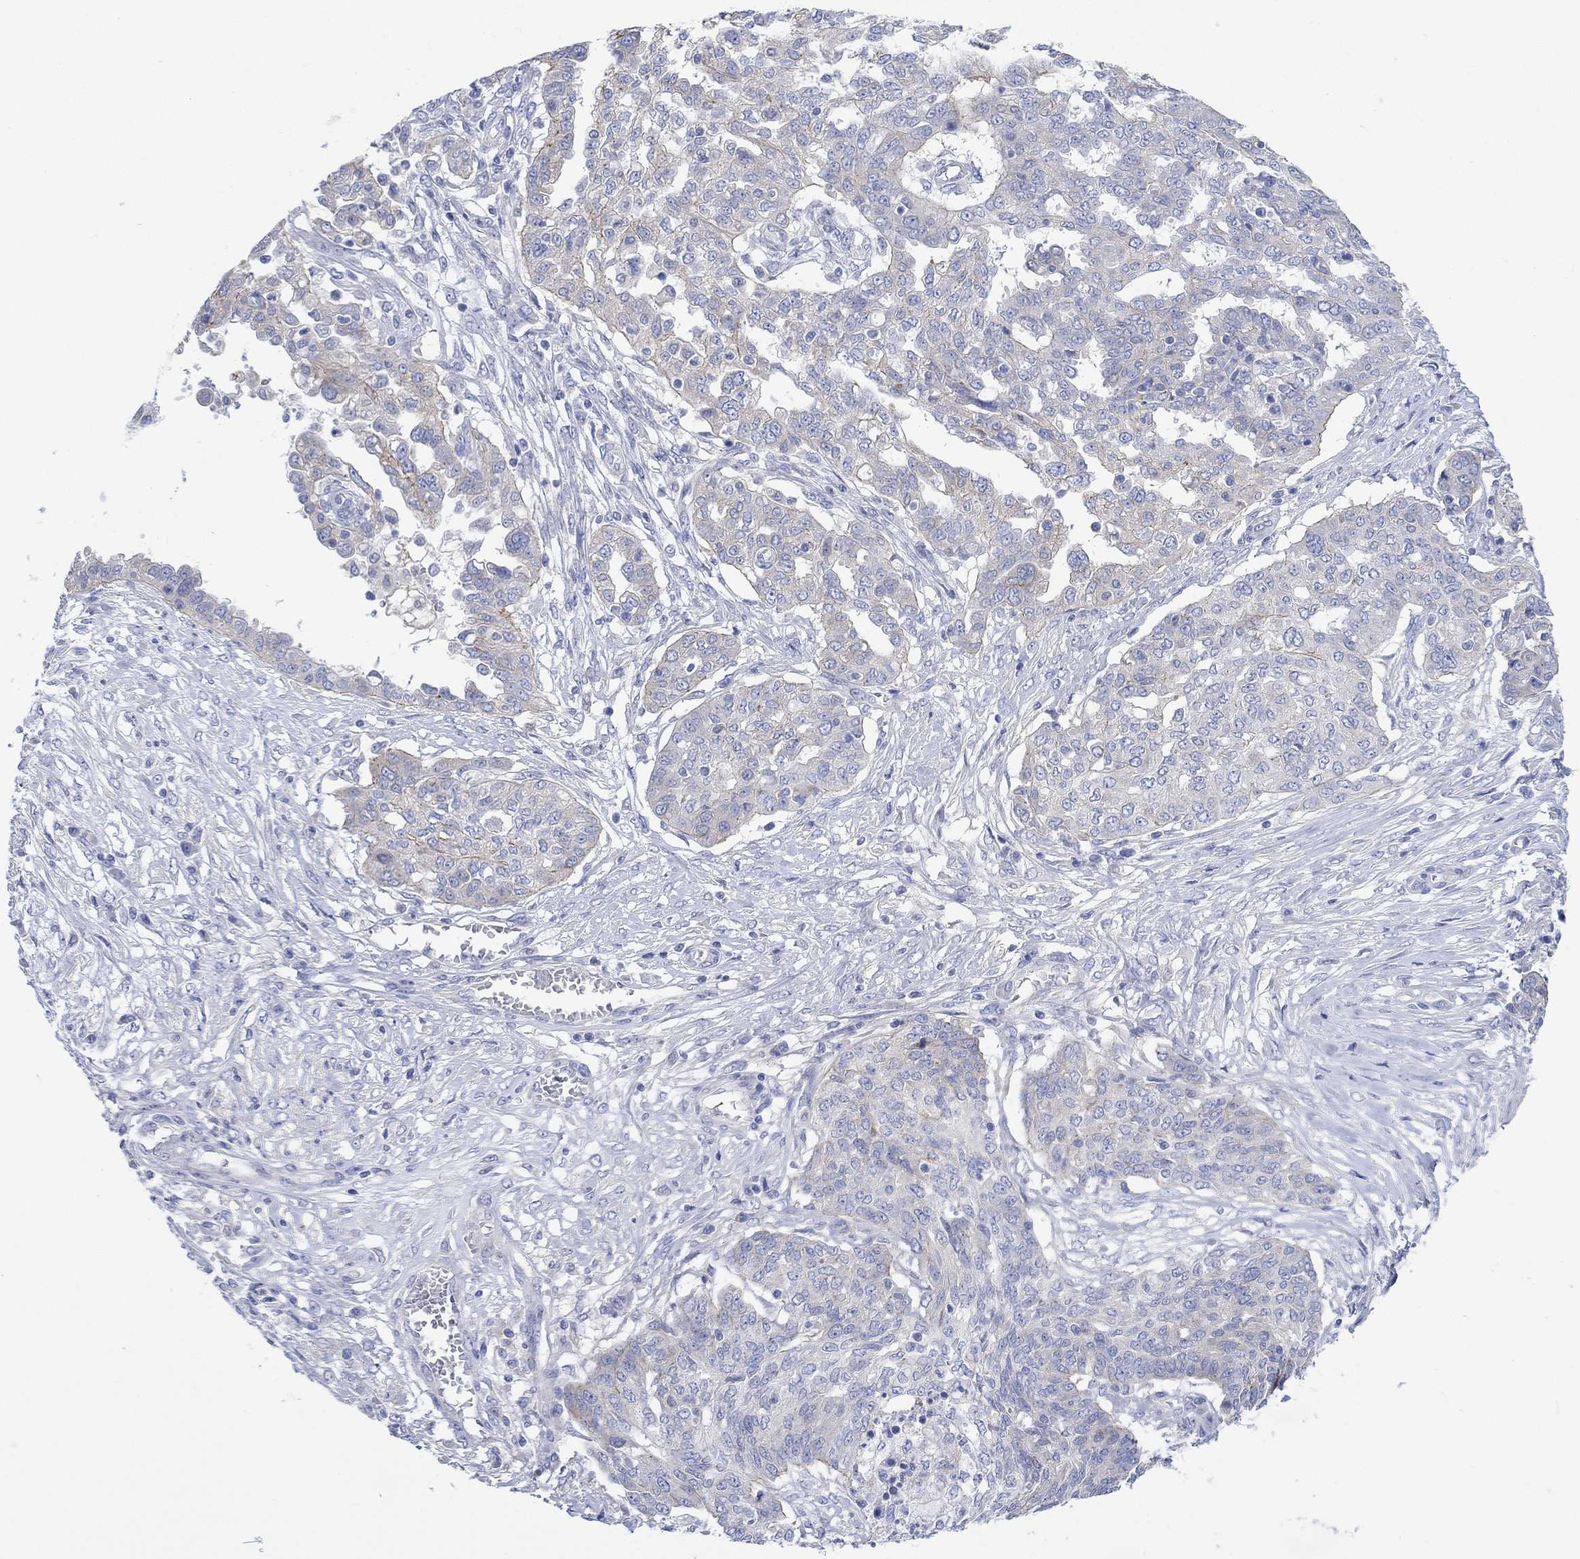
{"staining": {"intensity": "moderate", "quantity": "<25%", "location": "cytoplasmic/membranous"}, "tissue": "ovarian cancer", "cell_type": "Tumor cells", "image_type": "cancer", "snomed": [{"axis": "morphology", "description": "Cystadenocarcinoma, serous, NOS"}, {"axis": "topography", "description": "Ovary"}], "caption": "A high-resolution micrograph shows IHC staining of ovarian cancer (serous cystadenocarcinoma), which displays moderate cytoplasmic/membranous positivity in about <25% of tumor cells.", "gene": "REEP6", "patient": {"sex": "female", "age": 67}}